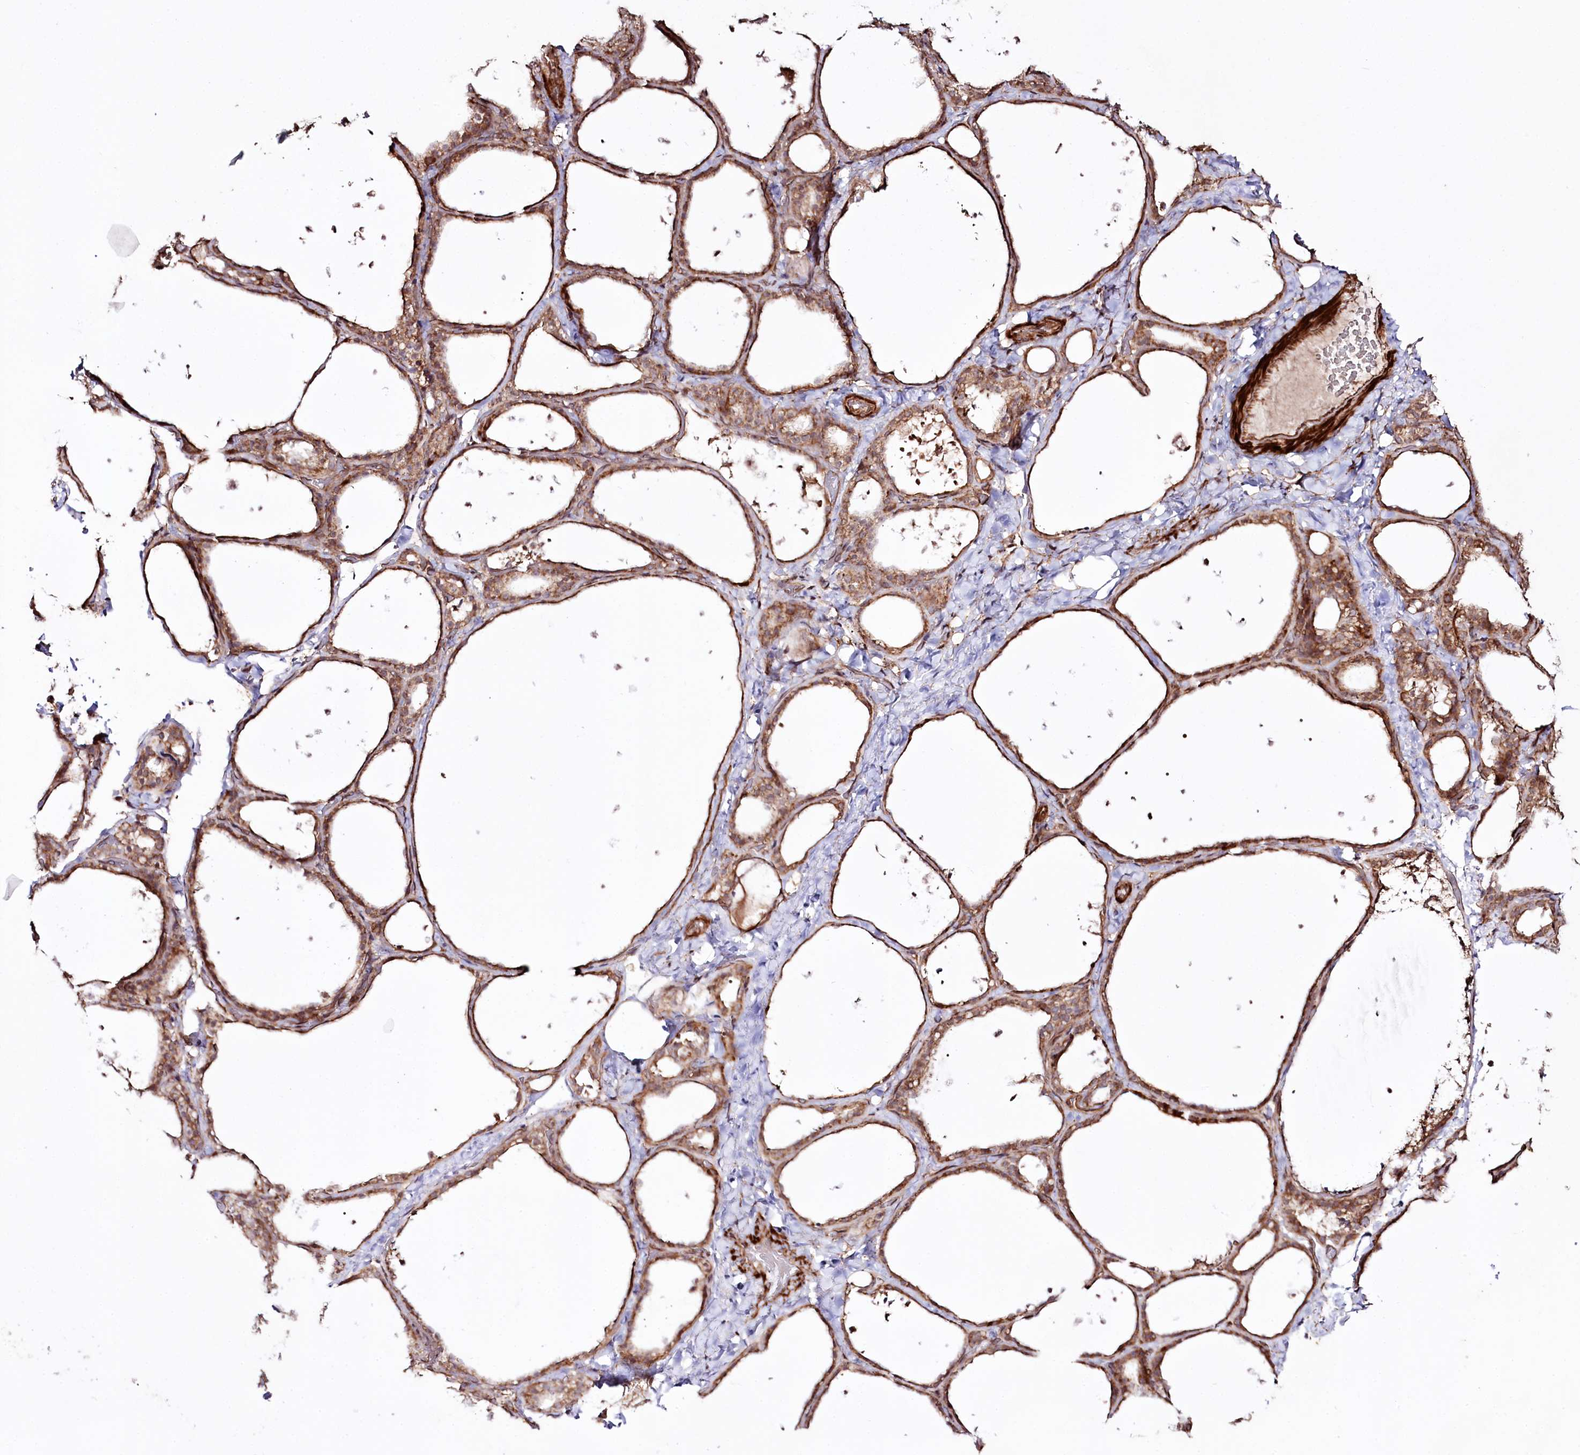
{"staining": {"intensity": "moderate", "quantity": ">75%", "location": "cytoplasmic/membranous"}, "tissue": "thyroid gland", "cell_type": "Glandular cells", "image_type": "normal", "snomed": [{"axis": "morphology", "description": "Normal tissue, NOS"}, {"axis": "topography", "description": "Thyroid gland"}], "caption": "A brown stain shows moderate cytoplasmic/membranous expression of a protein in glandular cells of normal thyroid gland.", "gene": "REXO2", "patient": {"sex": "female", "age": 44}}